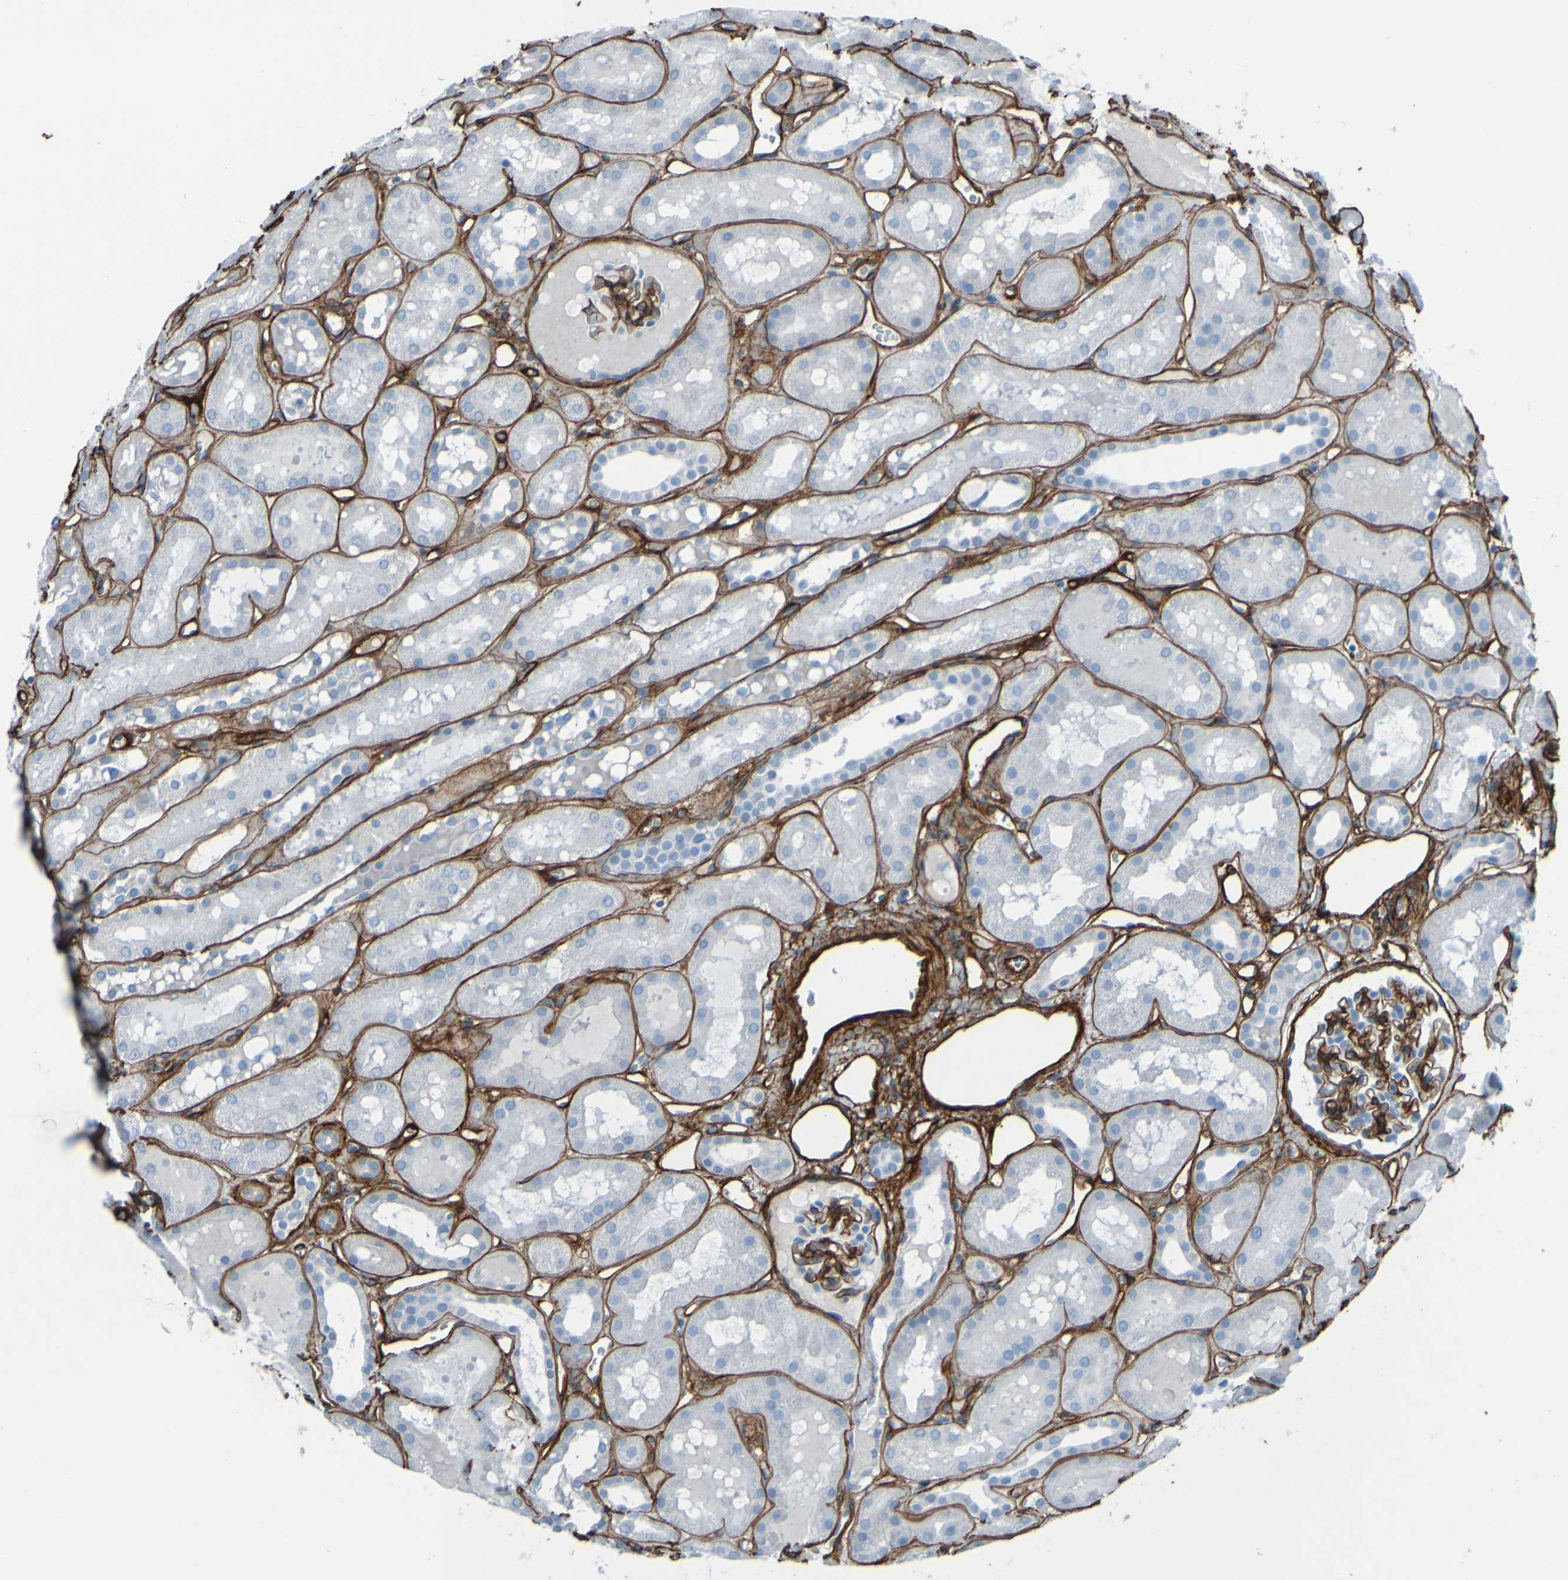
{"staining": {"intensity": "negative", "quantity": "none", "location": "none"}, "tissue": "kidney", "cell_type": "Cells in glomeruli", "image_type": "normal", "snomed": [{"axis": "morphology", "description": "Normal tissue, NOS"}, {"axis": "topography", "description": "Kidney"}, {"axis": "topography", "description": "Urinary bladder"}], "caption": "An immunohistochemistry histopathology image of unremarkable kidney is shown. There is no staining in cells in glomeruli of kidney. (Immunohistochemistry (ihc), brightfield microscopy, high magnification).", "gene": "COL4A2", "patient": {"sex": "male", "age": 16}}